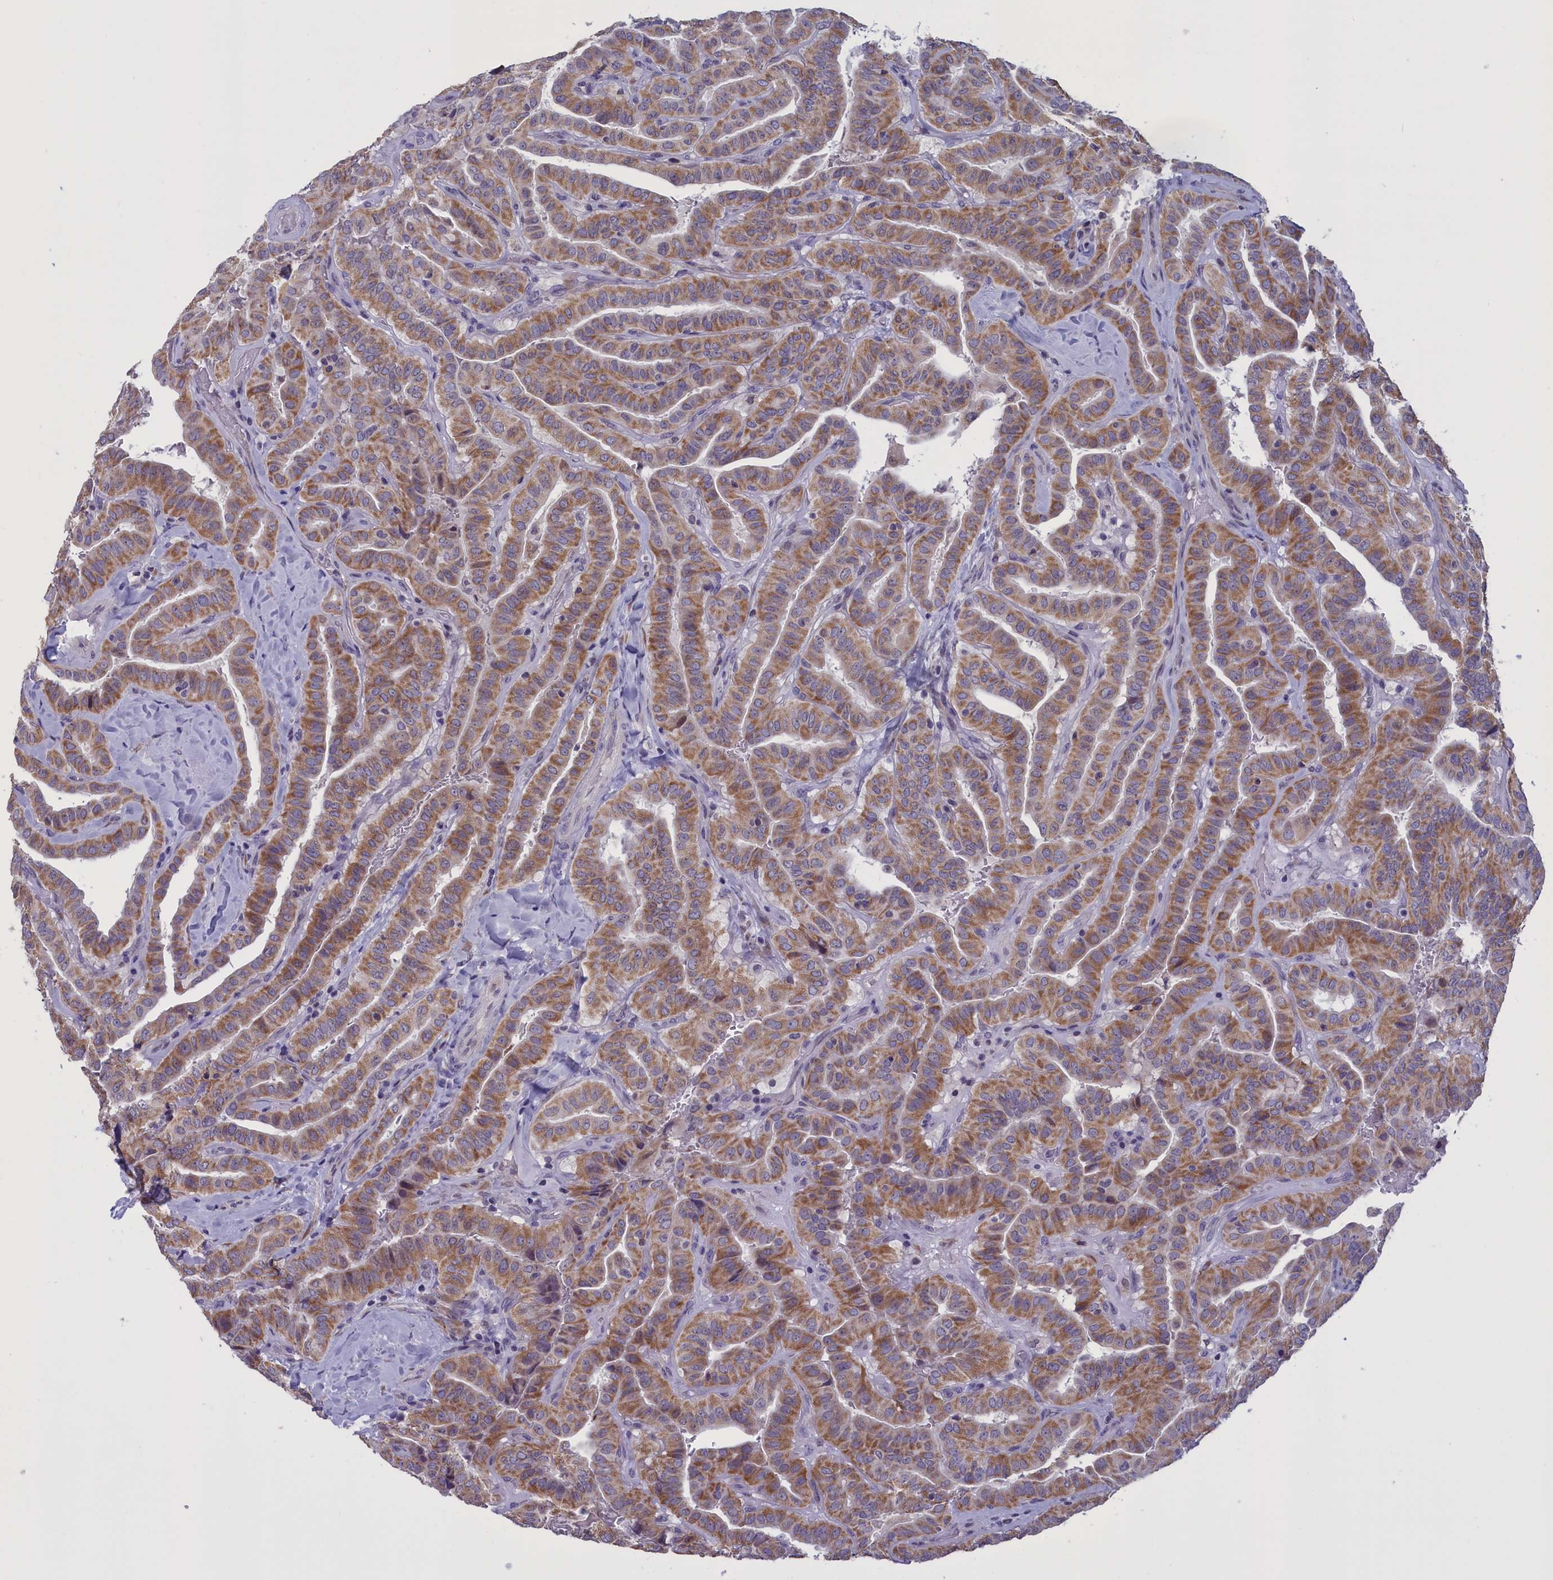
{"staining": {"intensity": "moderate", "quantity": ">75%", "location": "cytoplasmic/membranous"}, "tissue": "thyroid cancer", "cell_type": "Tumor cells", "image_type": "cancer", "snomed": [{"axis": "morphology", "description": "Papillary adenocarcinoma, NOS"}, {"axis": "topography", "description": "Thyroid gland"}], "caption": "Protein expression analysis of thyroid papillary adenocarcinoma demonstrates moderate cytoplasmic/membranous positivity in about >75% of tumor cells.", "gene": "PARS2", "patient": {"sex": "male", "age": 77}}